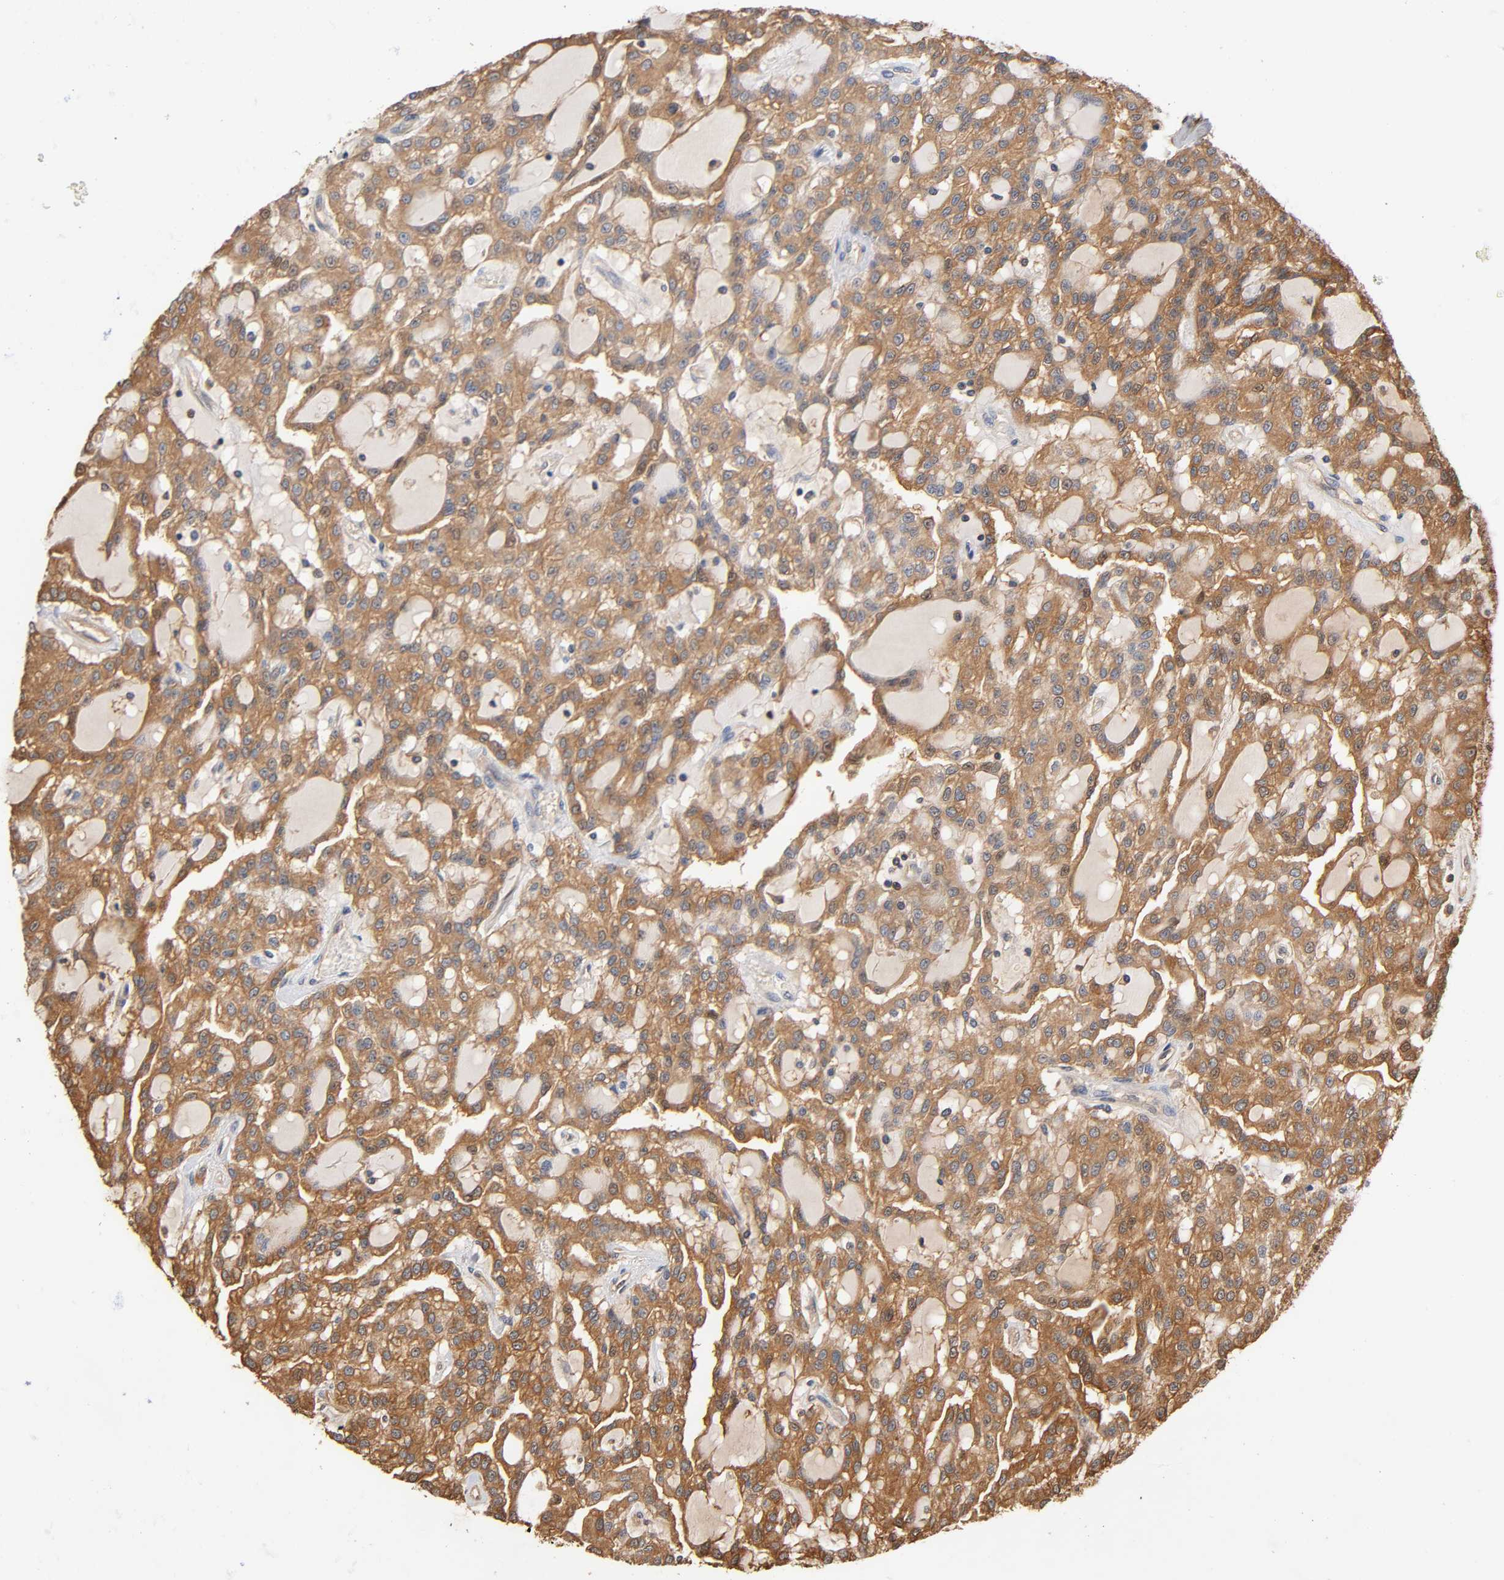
{"staining": {"intensity": "moderate", "quantity": ">75%", "location": "cytoplasmic/membranous"}, "tissue": "renal cancer", "cell_type": "Tumor cells", "image_type": "cancer", "snomed": [{"axis": "morphology", "description": "Adenocarcinoma, NOS"}, {"axis": "topography", "description": "Kidney"}], "caption": "DAB immunohistochemical staining of human renal cancer exhibits moderate cytoplasmic/membranous protein expression in about >75% of tumor cells. The staining is performed using DAB (3,3'-diaminobenzidine) brown chromogen to label protein expression. The nuclei are counter-stained blue using hematoxylin.", "gene": "ALDOA", "patient": {"sex": "male", "age": 63}}